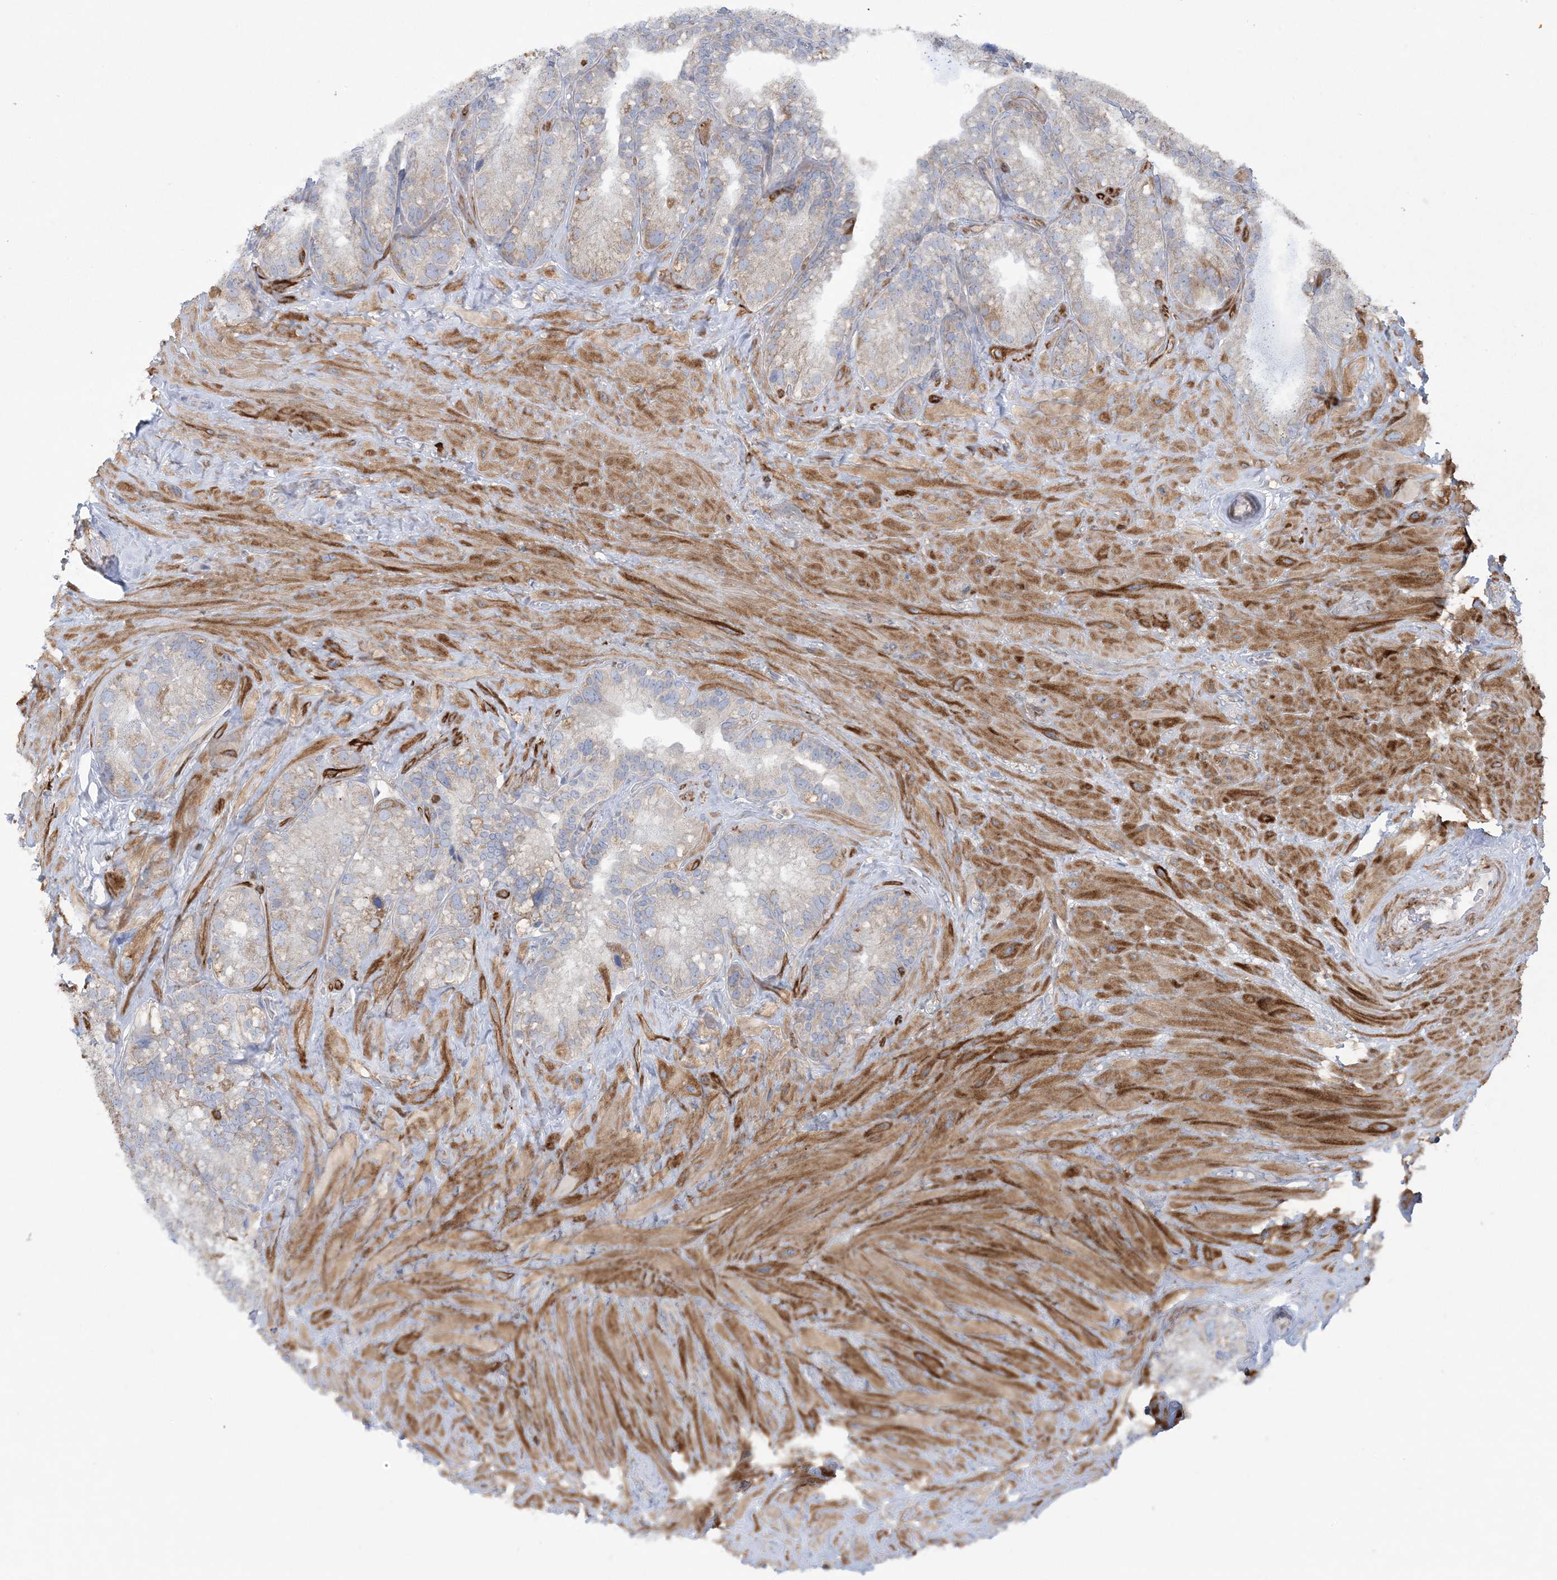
{"staining": {"intensity": "weak", "quantity": "<25%", "location": "cytoplasmic/membranous"}, "tissue": "seminal vesicle", "cell_type": "Glandular cells", "image_type": "normal", "snomed": [{"axis": "morphology", "description": "Normal tissue, NOS"}, {"axis": "topography", "description": "Prostate"}, {"axis": "topography", "description": "Seminal veicle"}], "caption": "DAB (3,3'-diaminobenzidine) immunohistochemical staining of unremarkable human seminal vesicle displays no significant staining in glandular cells.", "gene": "ARHGAP30", "patient": {"sex": "male", "age": 68}}